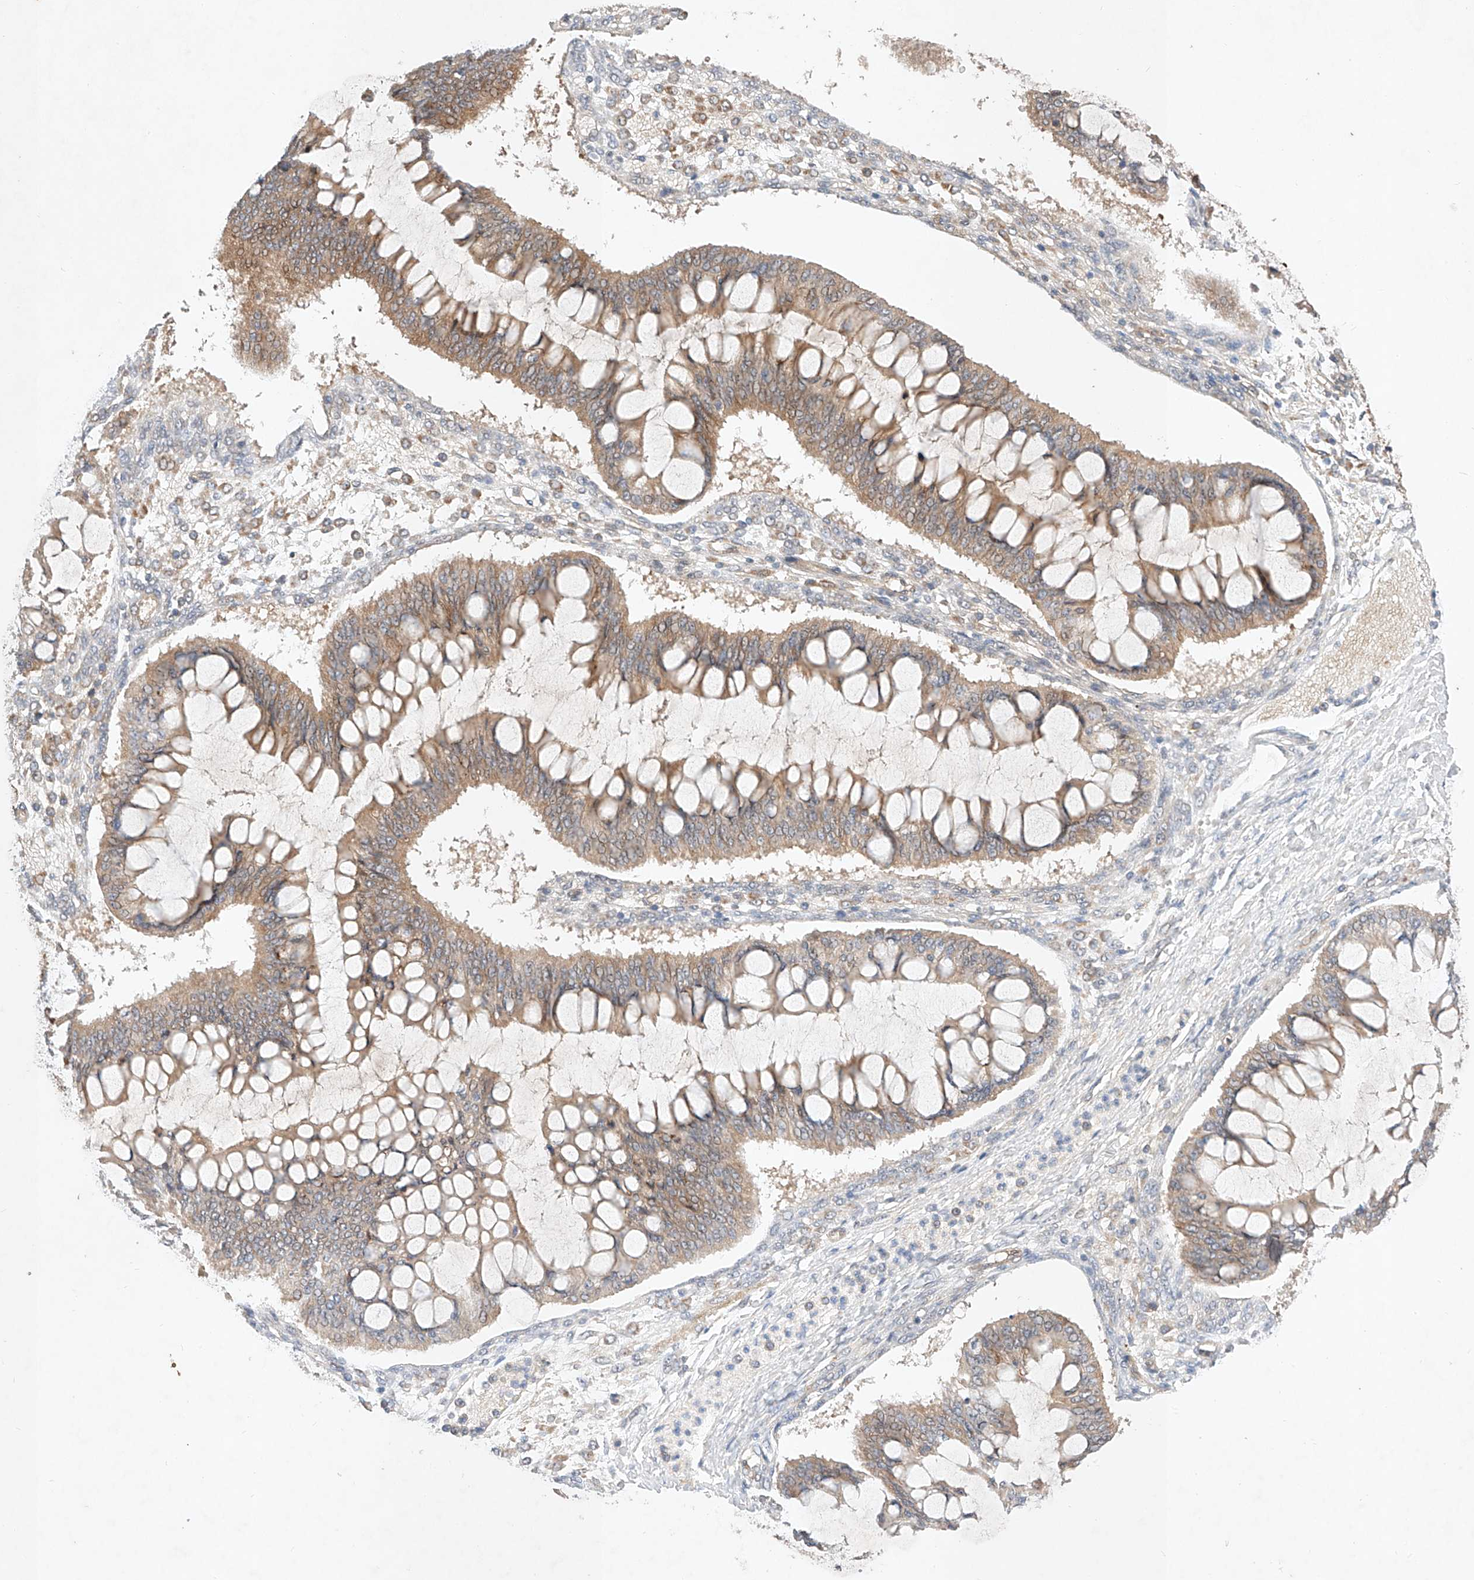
{"staining": {"intensity": "weak", "quantity": ">75%", "location": "cytoplasmic/membranous"}, "tissue": "ovarian cancer", "cell_type": "Tumor cells", "image_type": "cancer", "snomed": [{"axis": "morphology", "description": "Cystadenocarcinoma, mucinous, NOS"}, {"axis": "topography", "description": "Ovary"}], "caption": "Immunohistochemistry (IHC) image of mucinous cystadenocarcinoma (ovarian) stained for a protein (brown), which displays low levels of weak cytoplasmic/membranous staining in approximately >75% of tumor cells.", "gene": "ZNF124", "patient": {"sex": "female", "age": 73}}